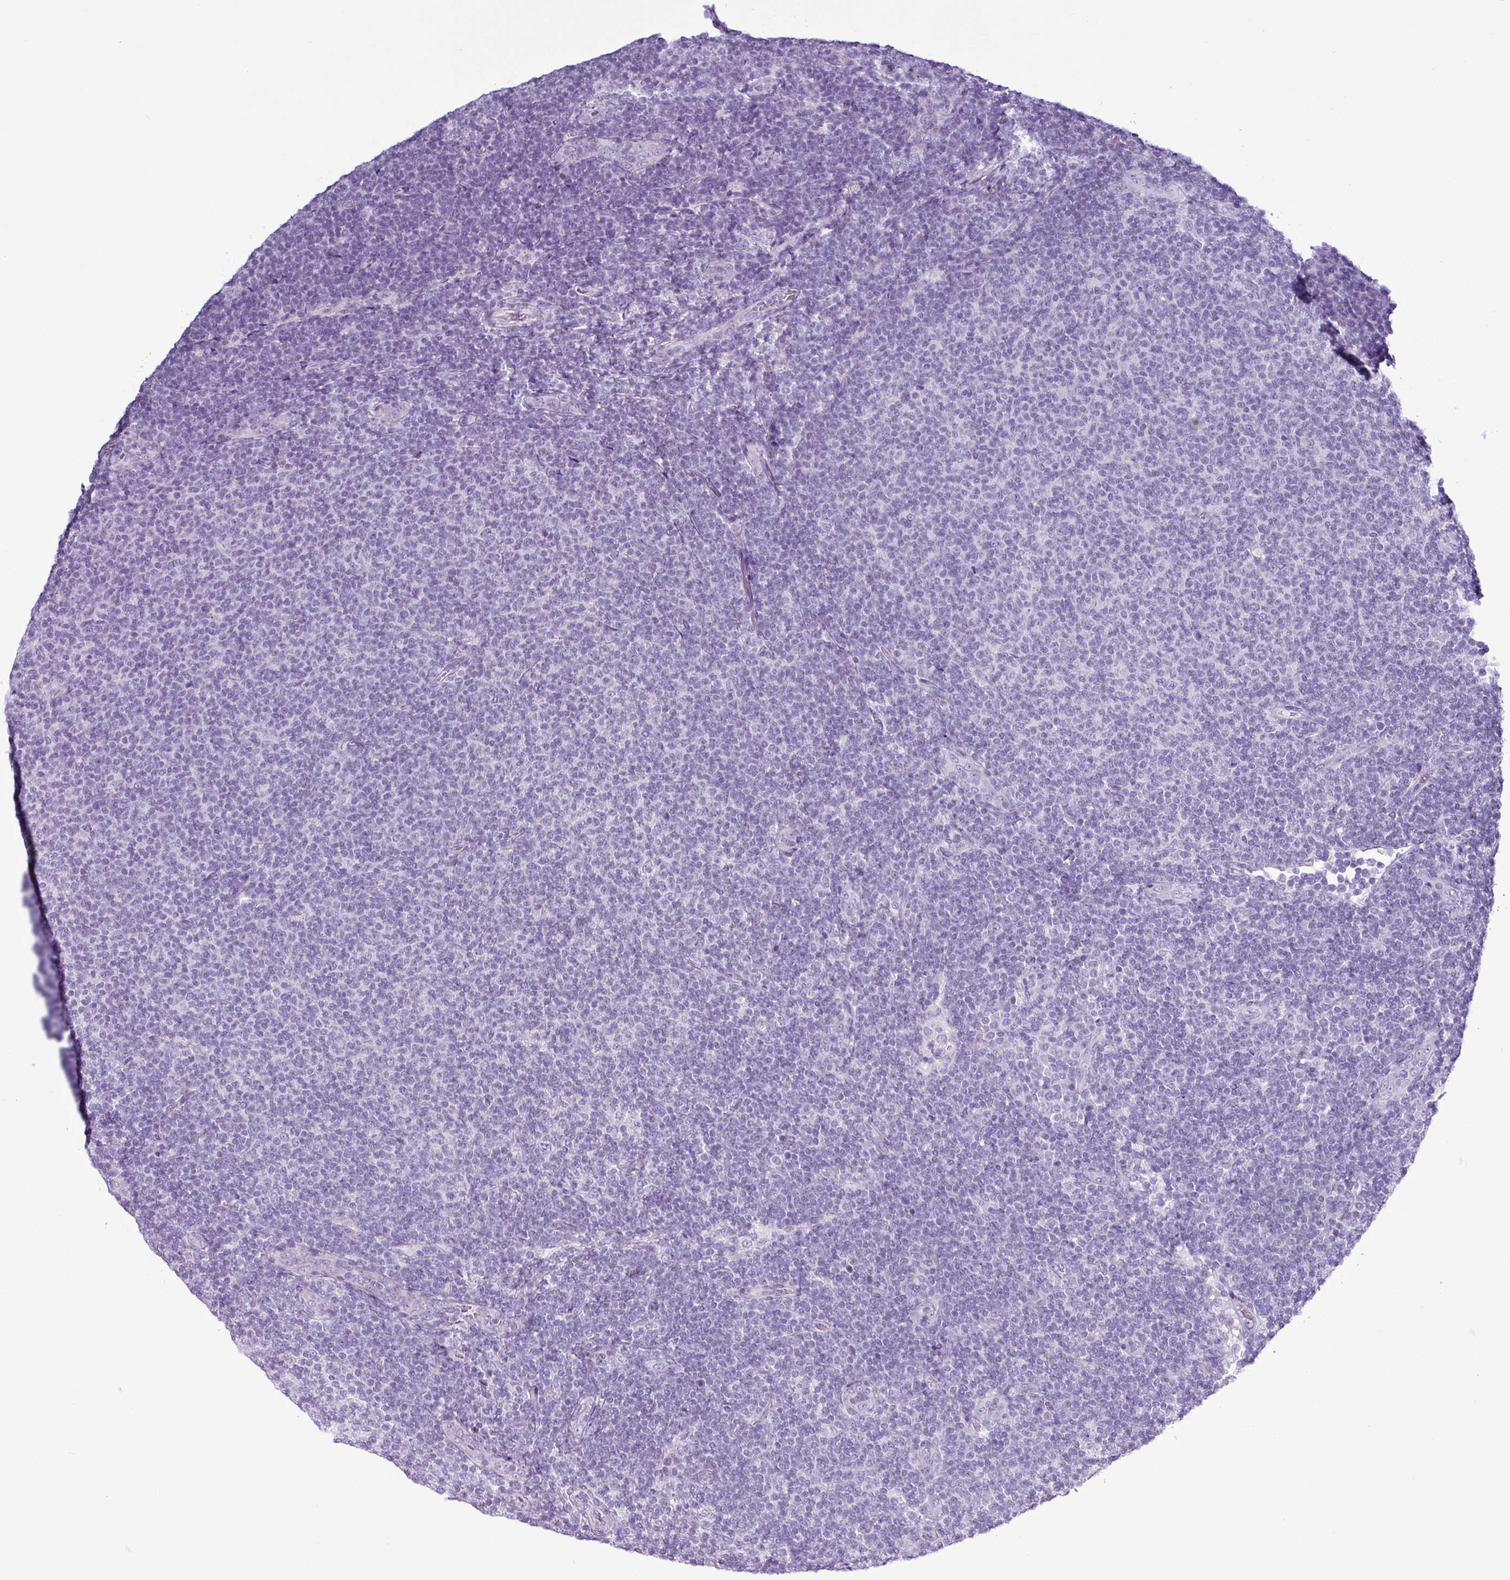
{"staining": {"intensity": "negative", "quantity": "none", "location": "none"}, "tissue": "lymphoma", "cell_type": "Tumor cells", "image_type": "cancer", "snomed": [{"axis": "morphology", "description": "Malignant lymphoma, non-Hodgkin's type, Low grade"}, {"axis": "topography", "description": "Lymph node"}], "caption": "IHC of human lymphoma shows no positivity in tumor cells.", "gene": "ALDH3A1", "patient": {"sex": "male", "age": 66}}